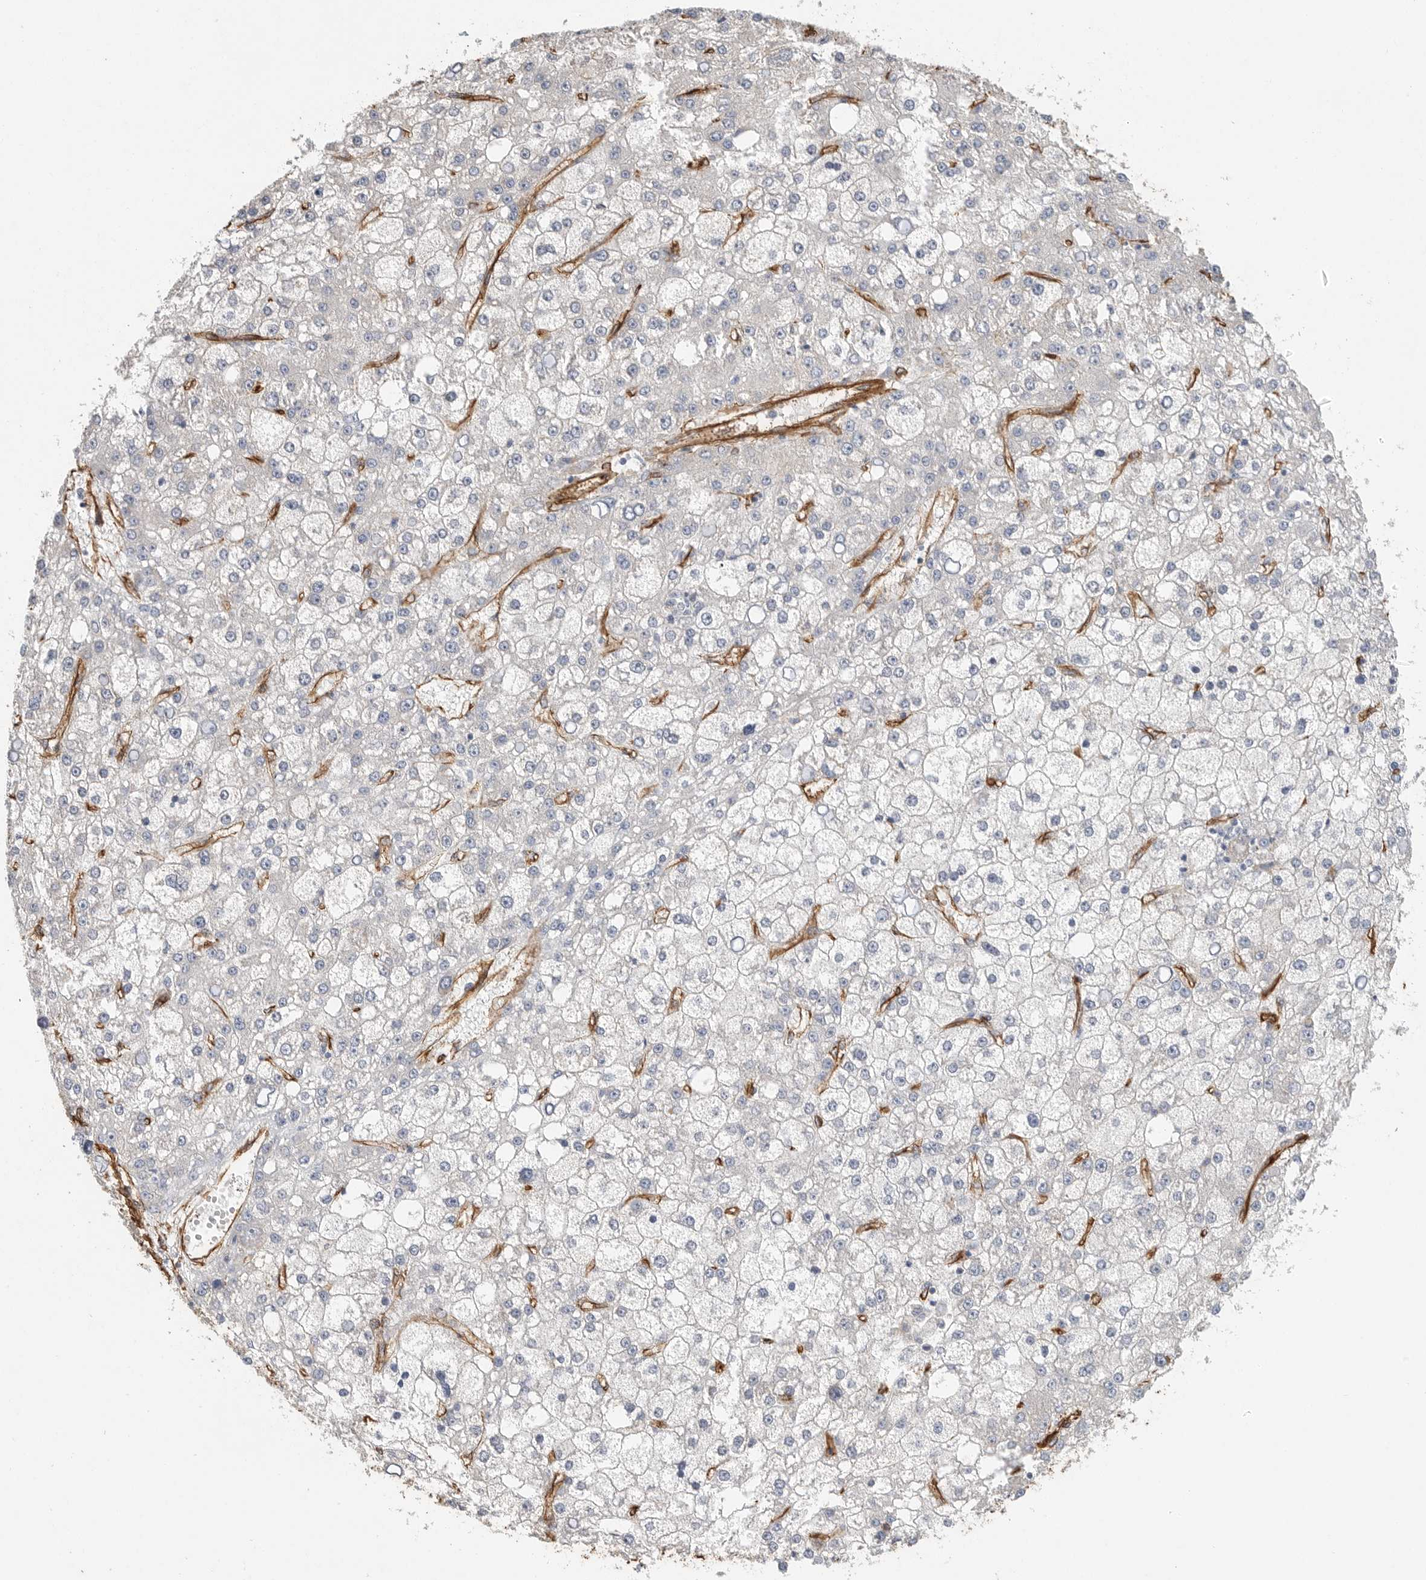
{"staining": {"intensity": "negative", "quantity": "none", "location": "none"}, "tissue": "liver cancer", "cell_type": "Tumor cells", "image_type": "cancer", "snomed": [{"axis": "morphology", "description": "Carcinoma, Hepatocellular, NOS"}, {"axis": "topography", "description": "Liver"}], "caption": "Human liver cancer (hepatocellular carcinoma) stained for a protein using immunohistochemistry (IHC) displays no expression in tumor cells.", "gene": "JMJD4", "patient": {"sex": "male", "age": 67}}